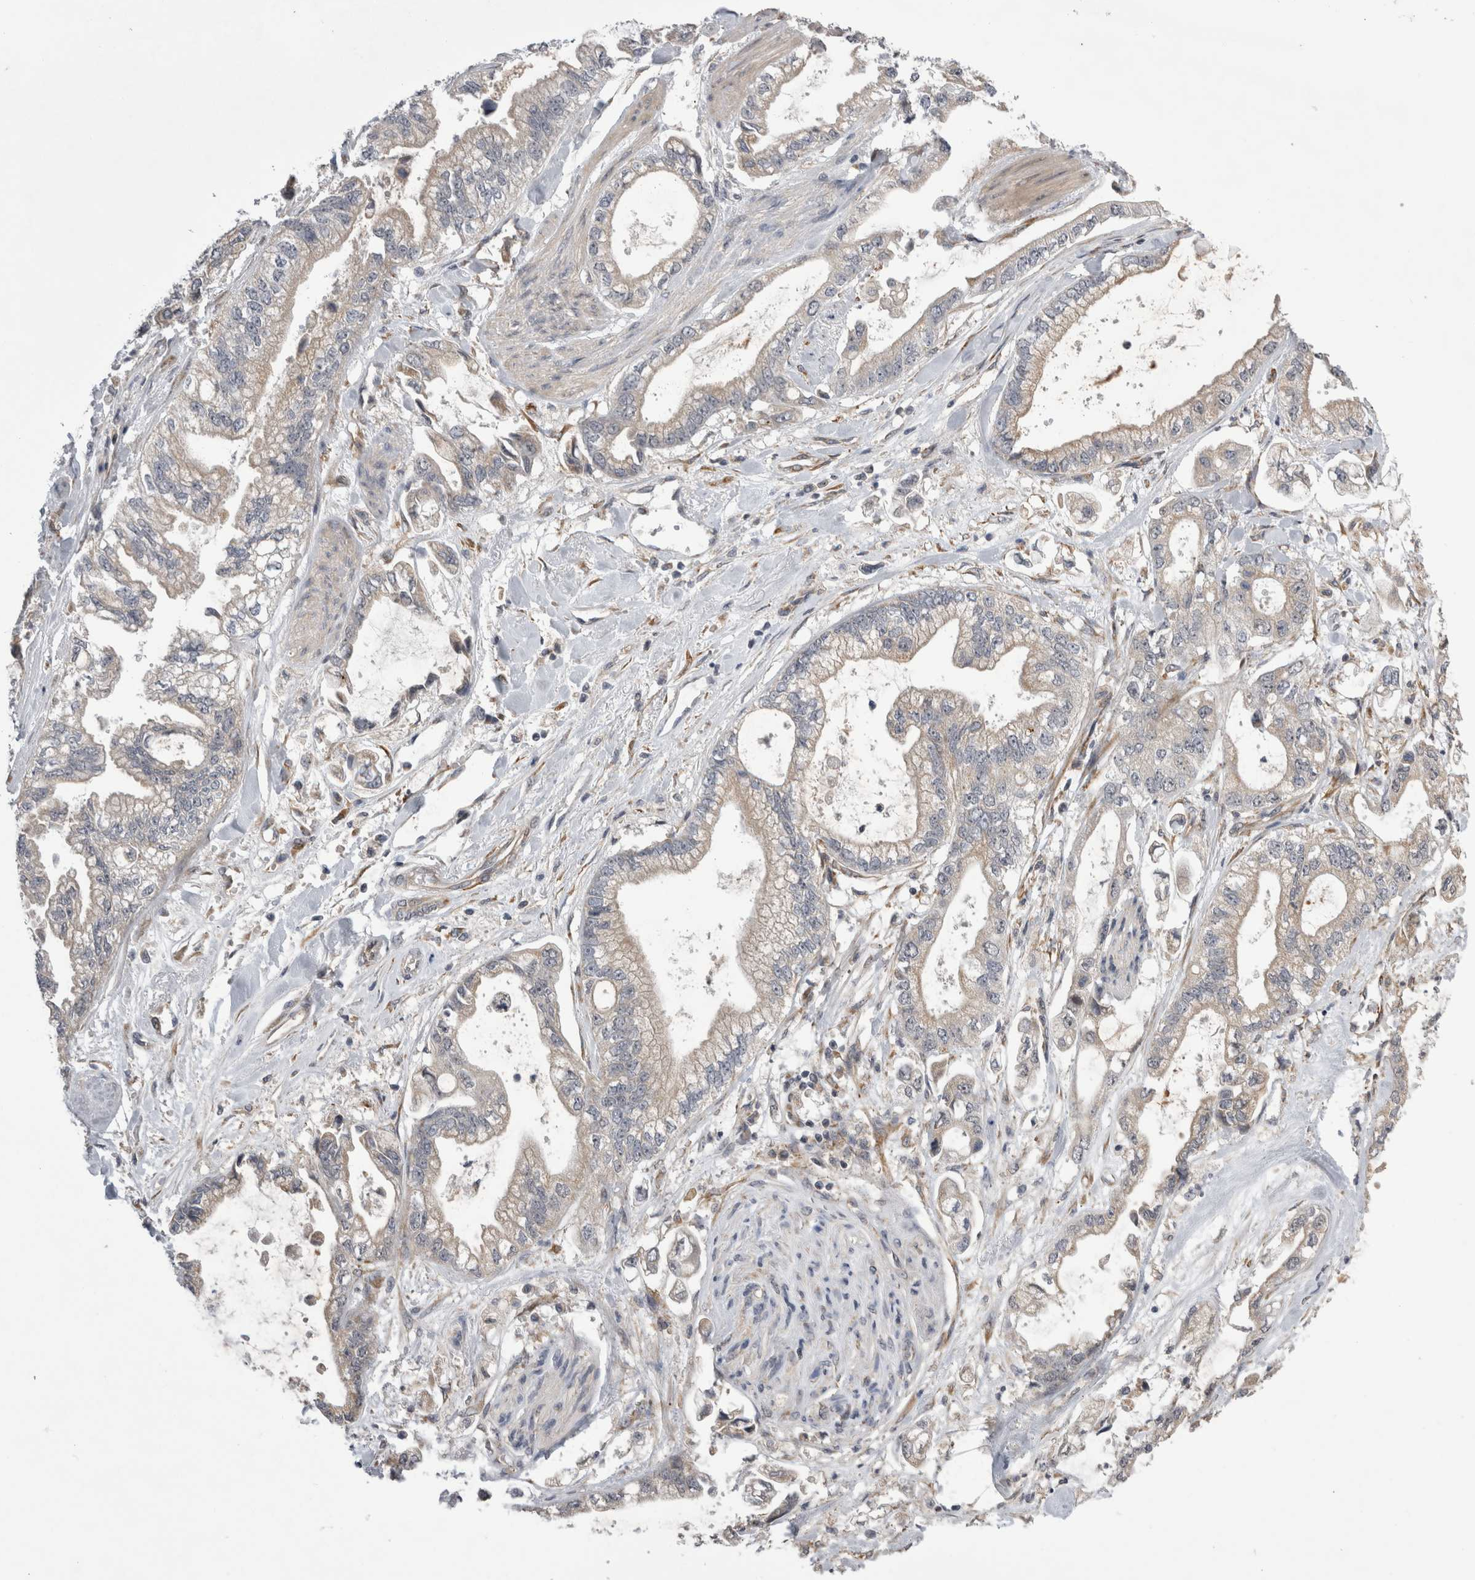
{"staining": {"intensity": "weak", "quantity": "<25%", "location": "cytoplasmic/membranous"}, "tissue": "stomach cancer", "cell_type": "Tumor cells", "image_type": "cancer", "snomed": [{"axis": "morphology", "description": "Normal tissue, NOS"}, {"axis": "morphology", "description": "Adenocarcinoma, NOS"}, {"axis": "topography", "description": "Stomach"}], "caption": "The immunohistochemistry (IHC) photomicrograph has no significant expression in tumor cells of stomach cancer tissue.", "gene": "ARHGAP29", "patient": {"sex": "male", "age": 62}}